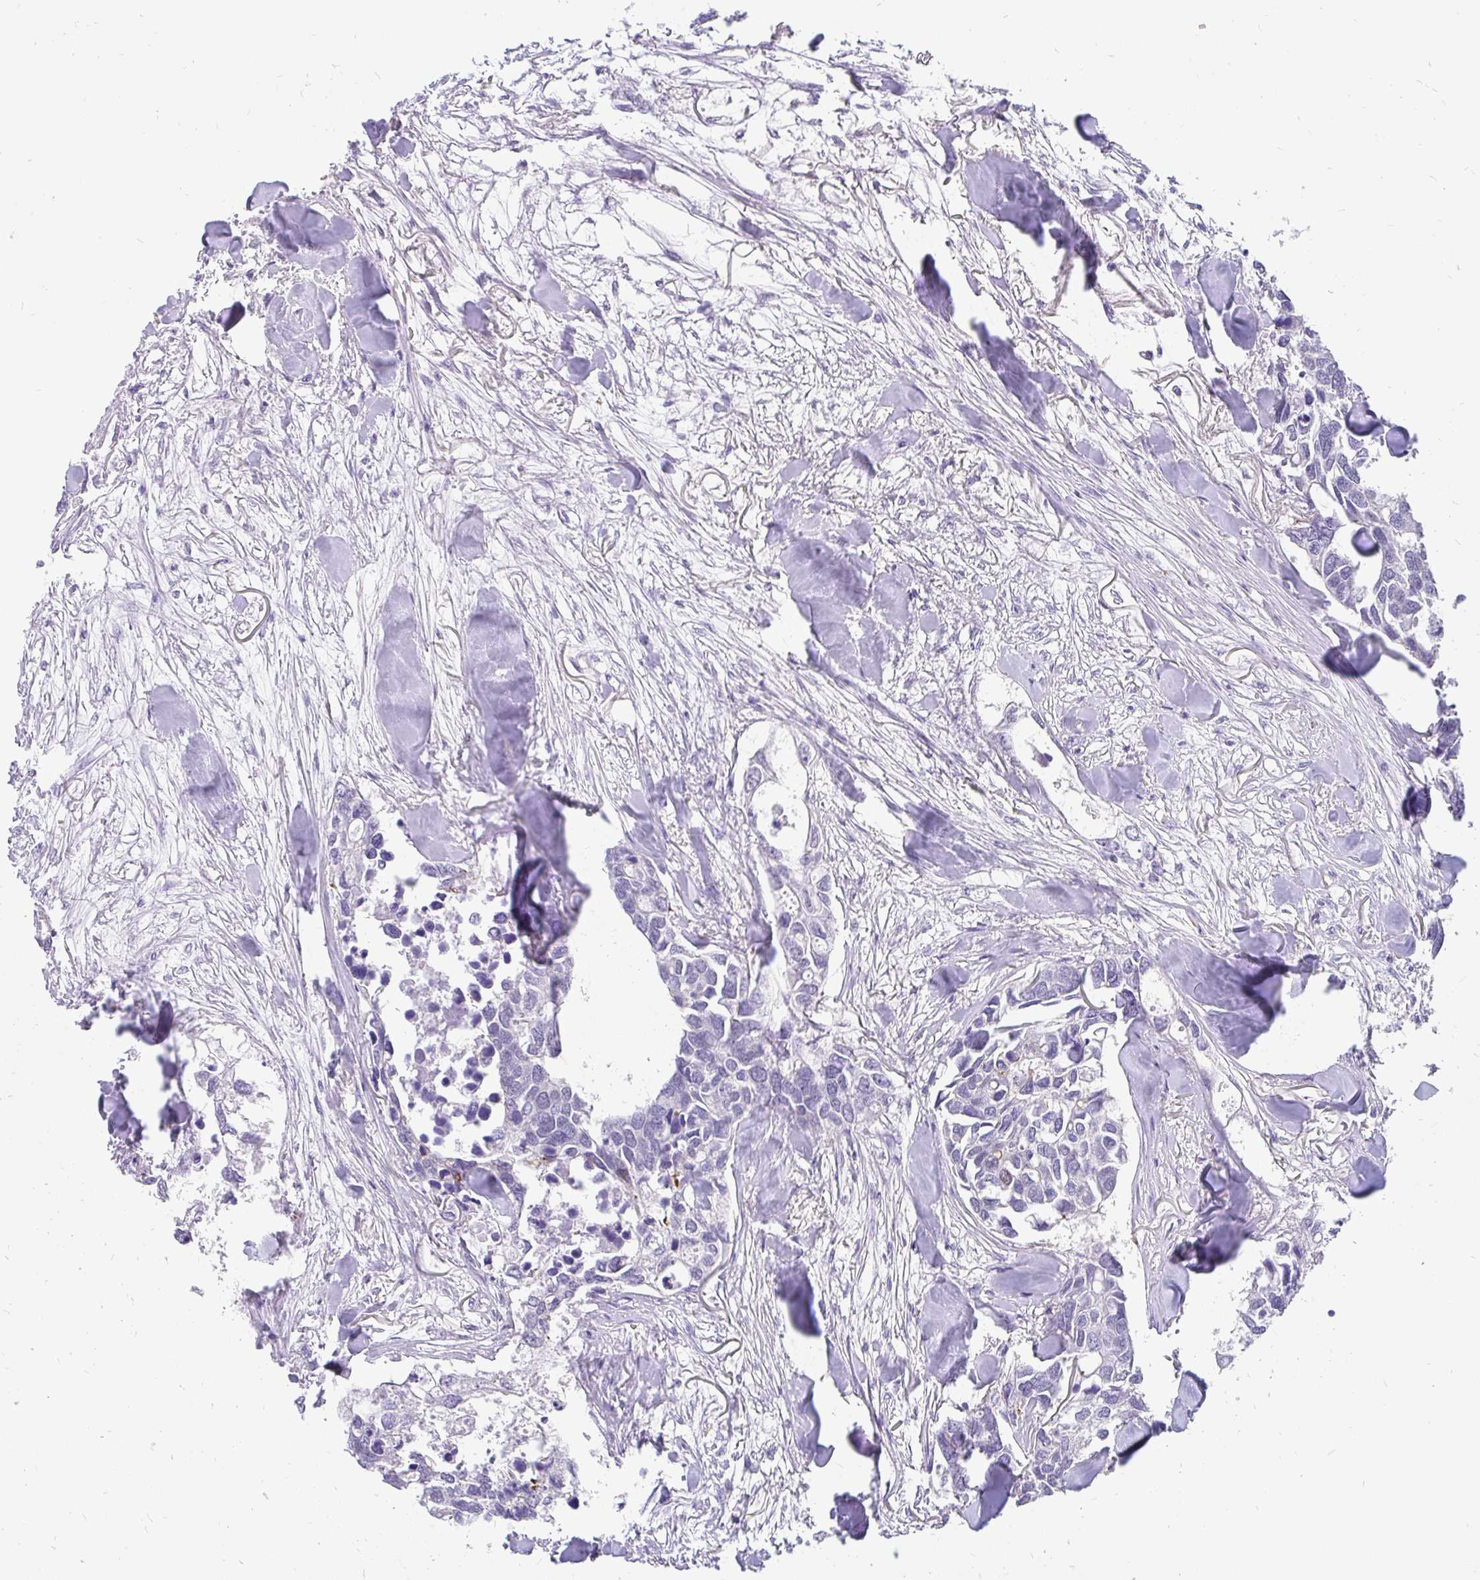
{"staining": {"intensity": "negative", "quantity": "none", "location": "none"}, "tissue": "breast cancer", "cell_type": "Tumor cells", "image_type": "cancer", "snomed": [{"axis": "morphology", "description": "Duct carcinoma"}, {"axis": "topography", "description": "Breast"}], "caption": "Immunohistochemical staining of human breast cancer exhibits no significant expression in tumor cells. (Brightfield microscopy of DAB IHC at high magnification).", "gene": "EML5", "patient": {"sex": "female", "age": 83}}